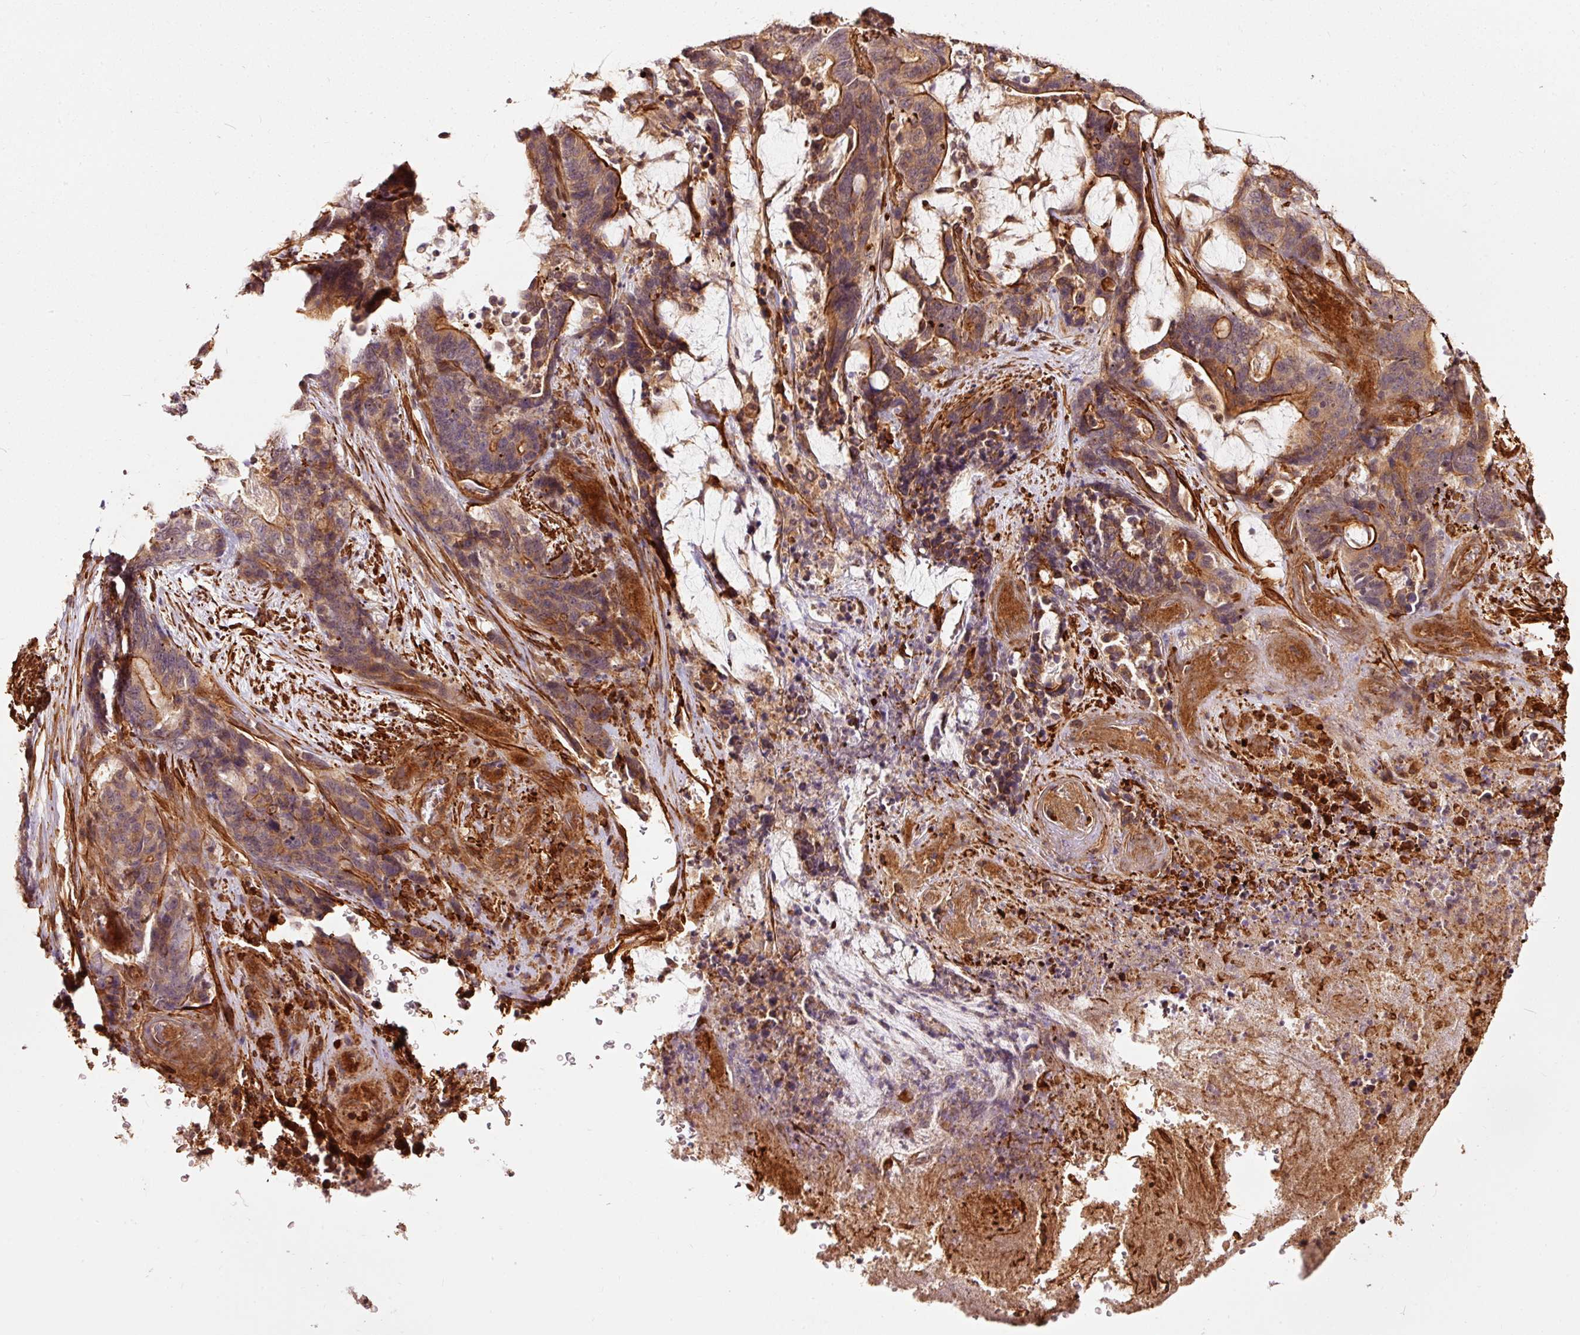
{"staining": {"intensity": "moderate", "quantity": "25%-75%", "location": "cytoplasmic/membranous"}, "tissue": "stomach cancer", "cell_type": "Tumor cells", "image_type": "cancer", "snomed": [{"axis": "morphology", "description": "Normal tissue, NOS"}, {"axis": "morphology", "description": "Adenocarcinoma, NOS"}, {"axis": "topography", "description": "Stomach"}], "caption": "Moderate cytoplasmic/membranous positivity is present in approximately 25%-75% of tumor cells in stomach adenocarcinoma. Using DAB (3,3'-diaminobenzidine) (brown) and hematoxylin (blue) stains, captured at high magnification using brightfield microscopy.", "gene": "TPM1", "patient": {"sex": "female", "age": 64}}